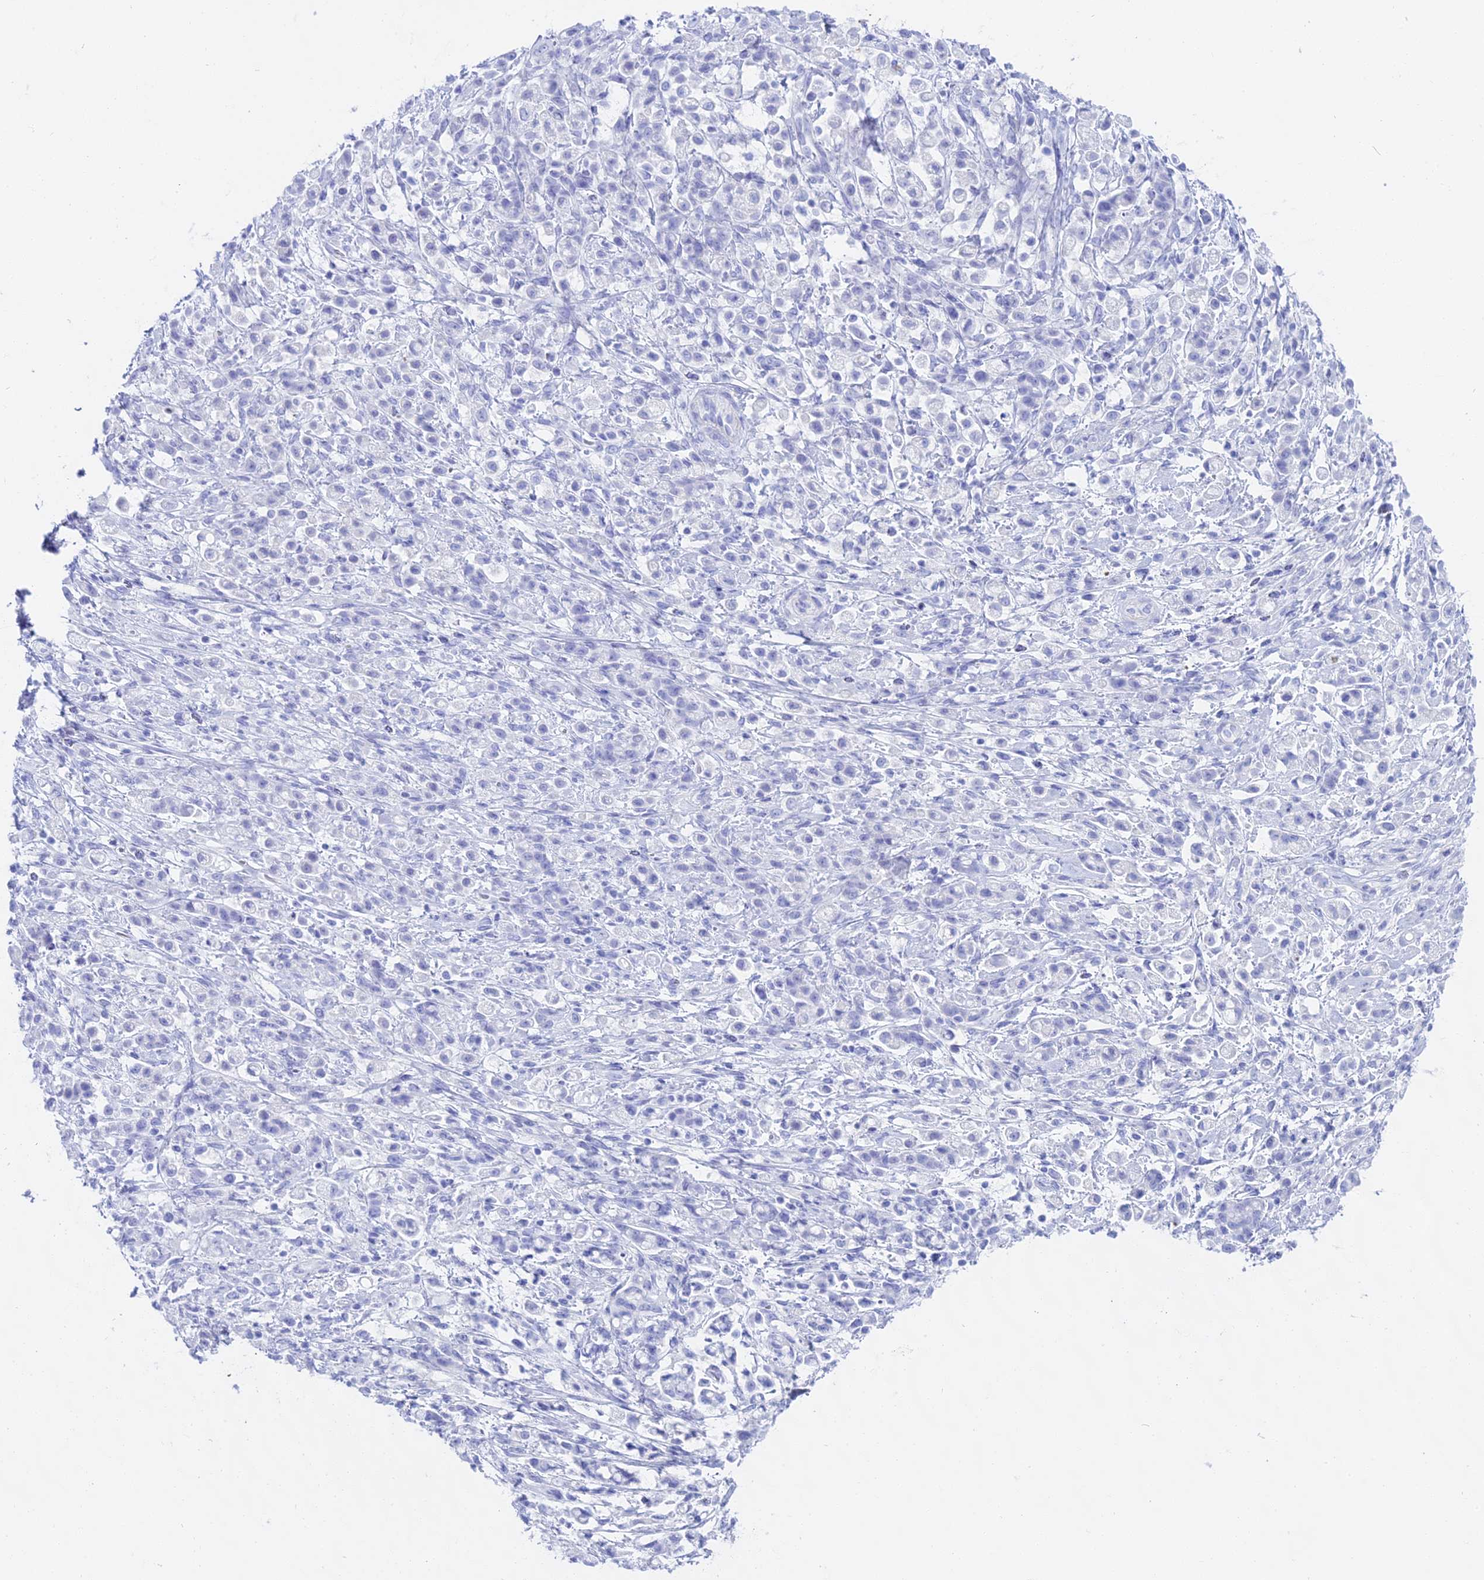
{"staining": {"intensity": "negative", "quantity": "none", "location": "none"}, "tissue": "stomach cancer", "cell_type": "Tumor cells", "image_type": "cancer", "snomed": [{"axis": "morphology", "description": "Adenocarcinoma, NOS"}, {"axis": "topography", "description": "Stomach"}], "caption": "Immunohistochemistry (IHC) of human stomach cancer demonstrates no staining in tumor cells. The staining was performed using DAB to visualize the protein expression in brown, while the nuclei were stained in blue with hematoxylin (Magnification: 20x).", "gene": "CGB2", "patient": {"sex": "female", "age": 60}}